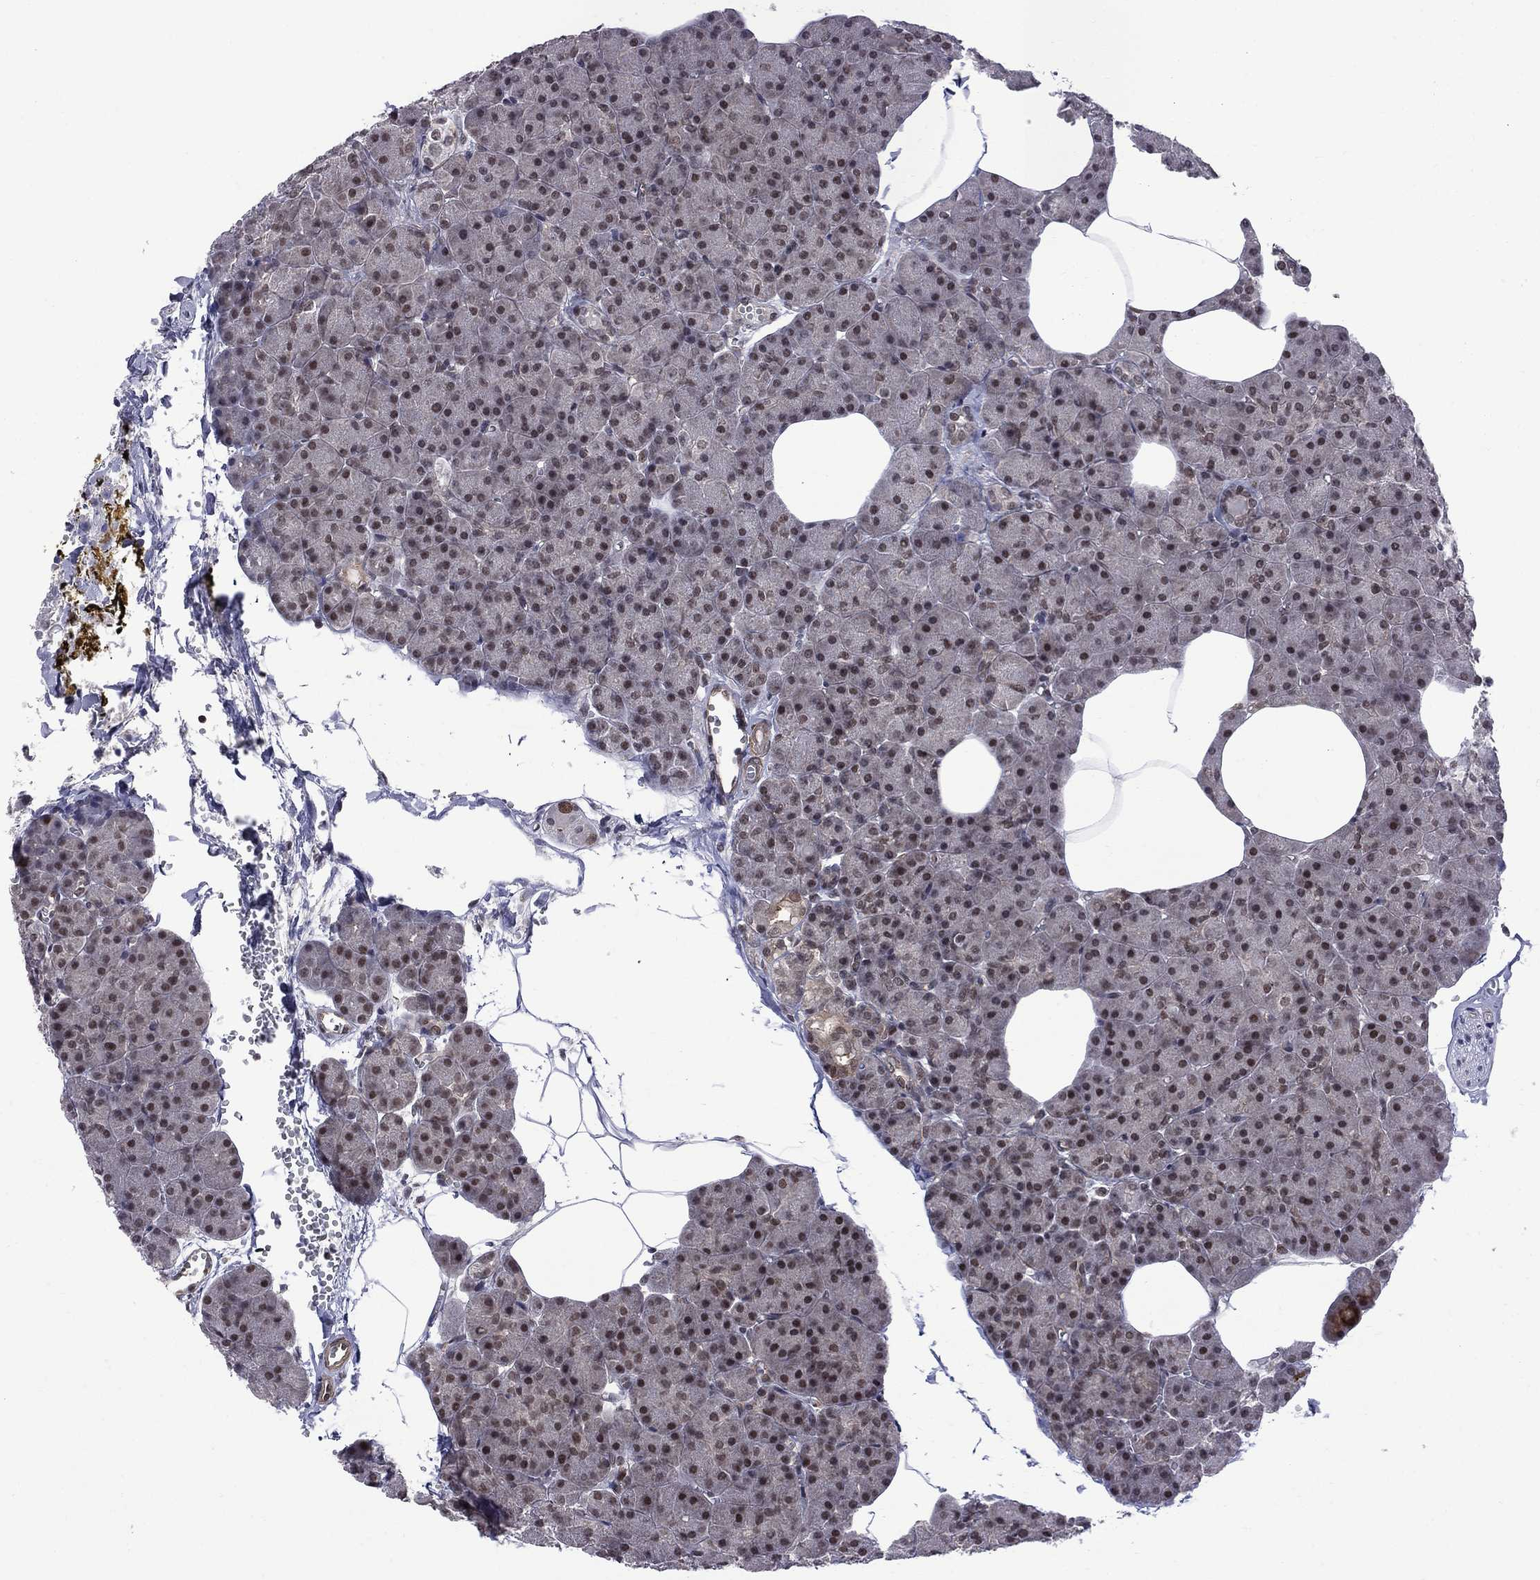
{"staining": {"intensity": "moderate", "quantity": "25%-75%", "location": "nuclear"}, "tissue": "pancreas", "cell_type": "Exocrine glandular cells", "image_type": "normal", "snomed": [{"axis": "morphology", "description": "Normal tissue, NOS"}, {"axis": "topography", "description": "Pancreas"}], "caption": "Immunohistochemistry (IHC) of normal pancreas shows medium levels of moderate nuclear positivity in approximately 25%-75% of exocrine glandular cells.", "gene": "BRF1", "patient": {"sex": "female", "age": 45}}